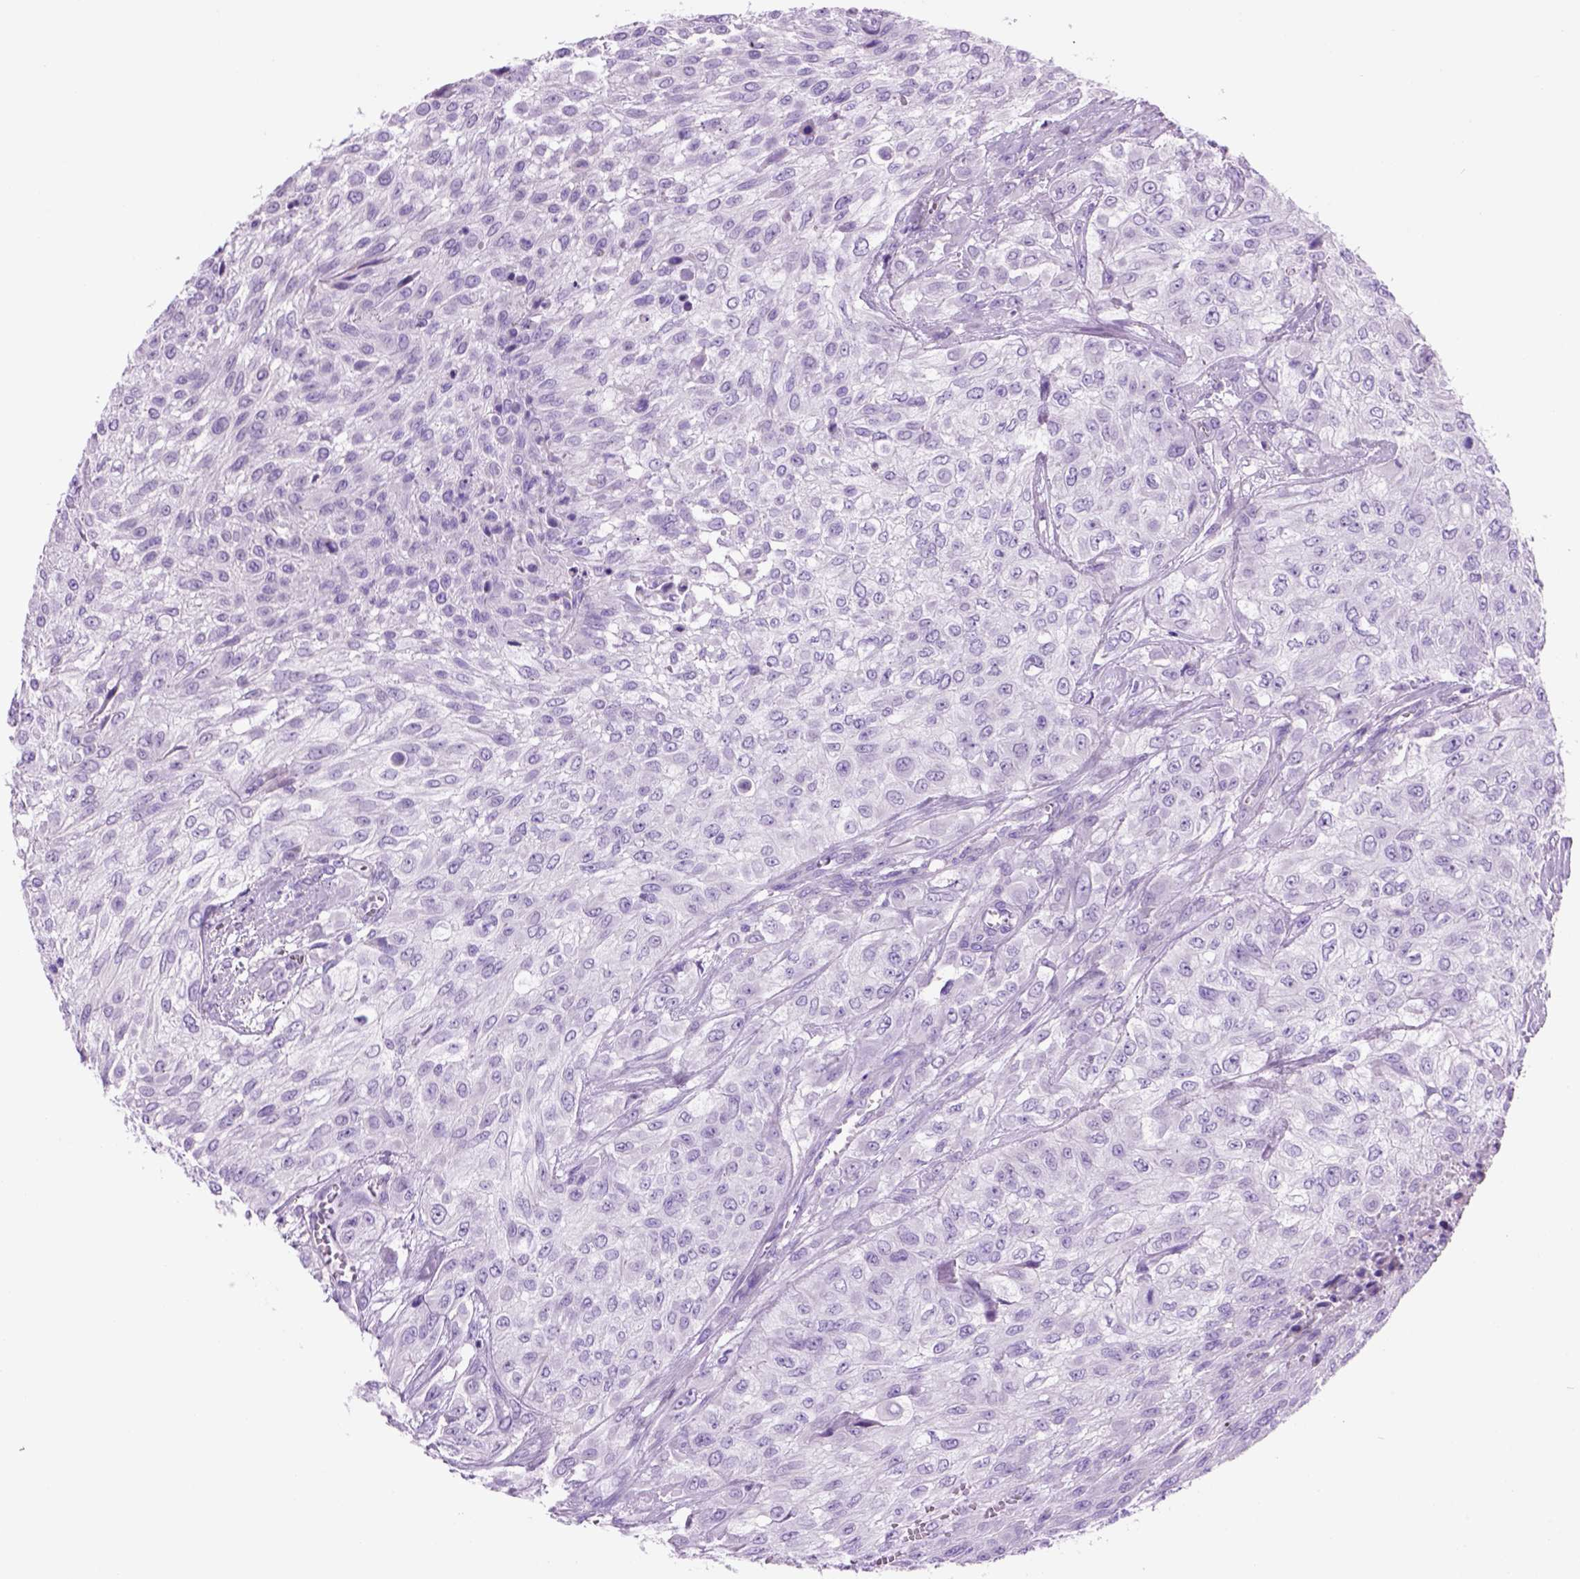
{"staining": {"intensity": "negative", "quantity": "none", "location": "none"}, "tissue": "urothelial cancer", "cell_type": "Tumor cells", "image_type": "cancer", "snomed": [{"axis": "morphology", "description": "Urothelial carcinoma, High grade"}, {"axis": "topography", "description": "Urinary bladder"}], "caption": "Tumor cells show no significant protein staining in urothelial cancer.", "gene": "HHIPL2", "patient": {"sex": "male", "age": 57}}